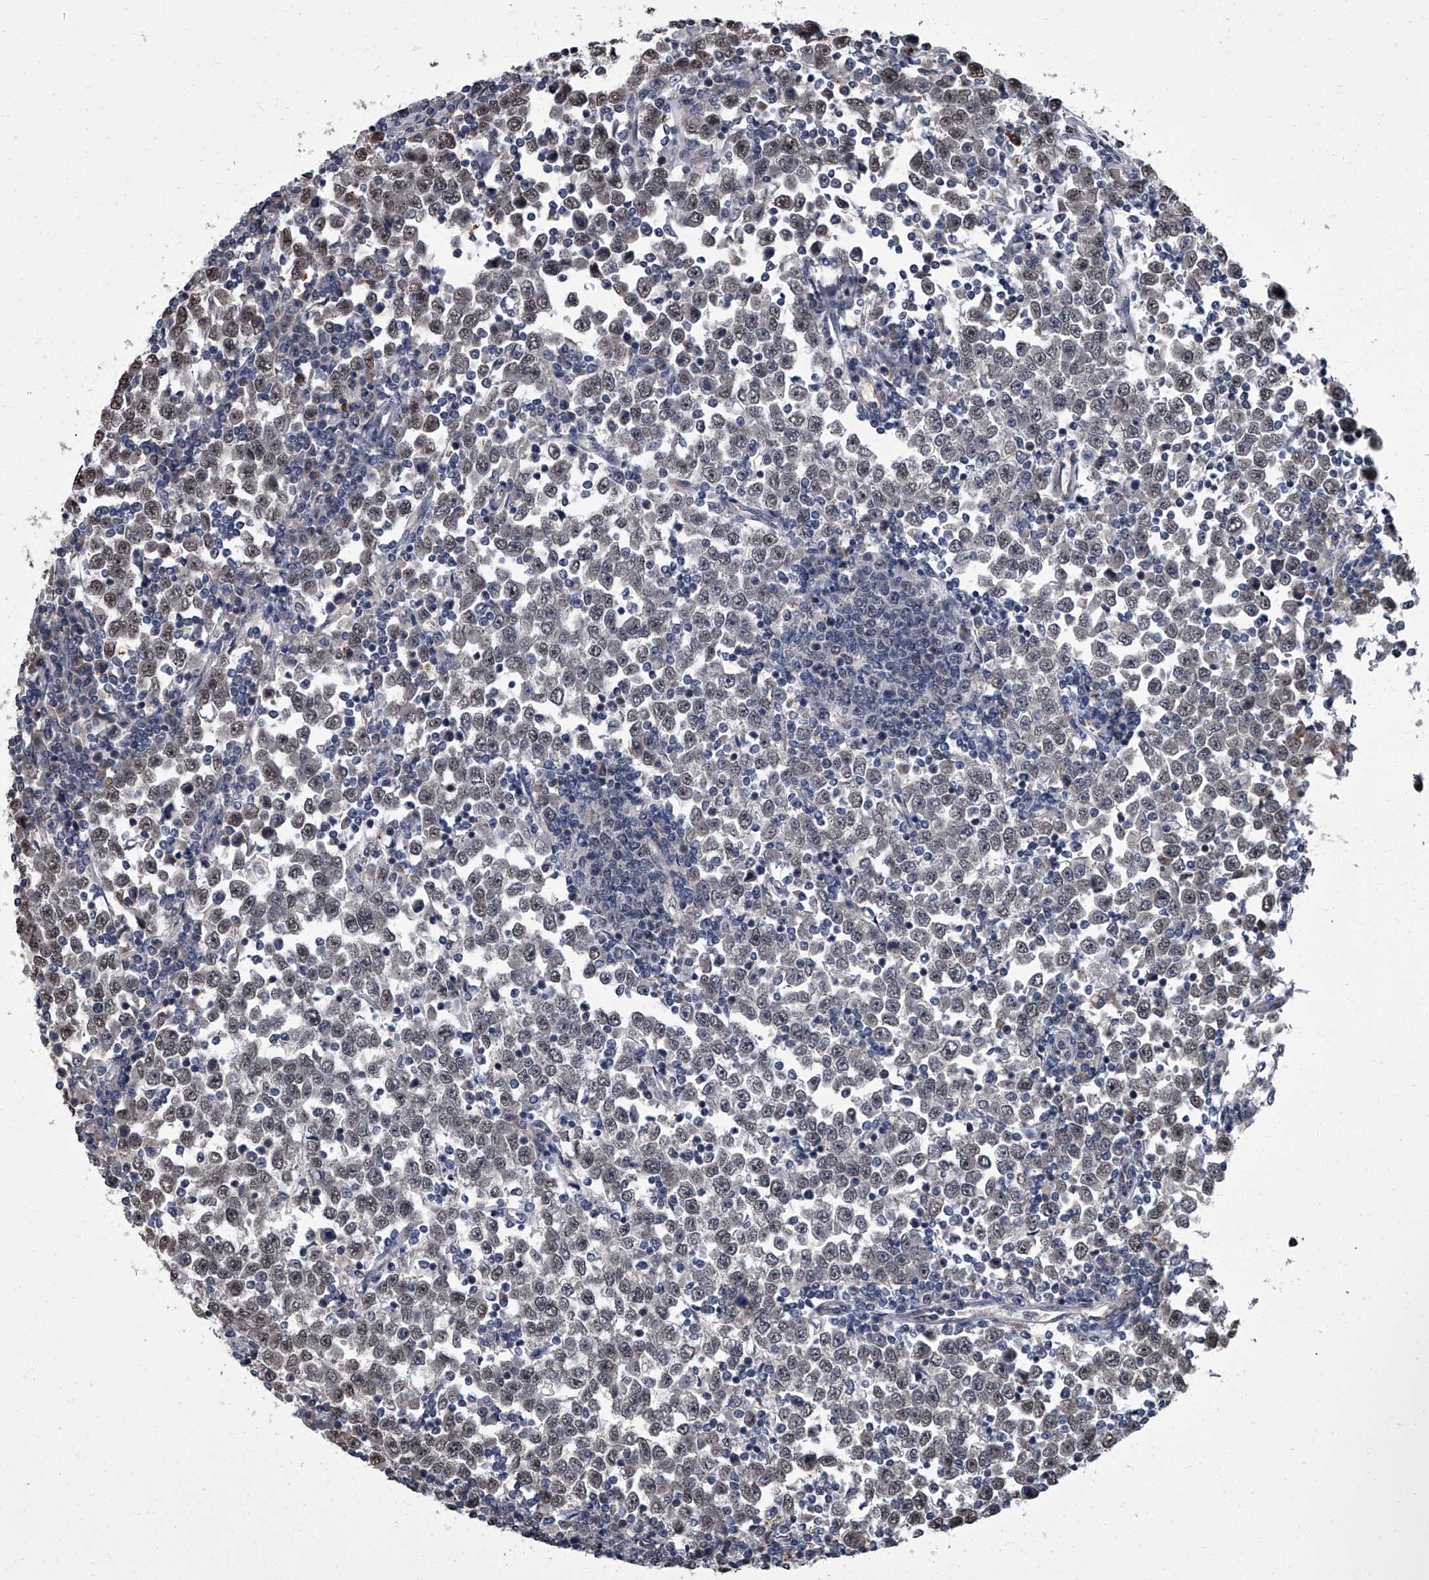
{"staining": {"intensity": "moderate", "quantity": "<25%", "location": "nuclear"}, "tissue": "testis cancer", "cell_type": "Tumor cells", "image_type": "cancer", "snomed": [{"axis": "morphology", "description": "Seminoma, NOS"}, {"axis": "topography", "description": "Testis"}], "caption": "Tumor cells demonstrate moderate nuclear staining in about <25% of cells in testis seminoma. (Brightfield microscopy of DAB IHC at high magnification).", "gene": "ZNF274", "patient": {"sex": "male", "age": 65}}